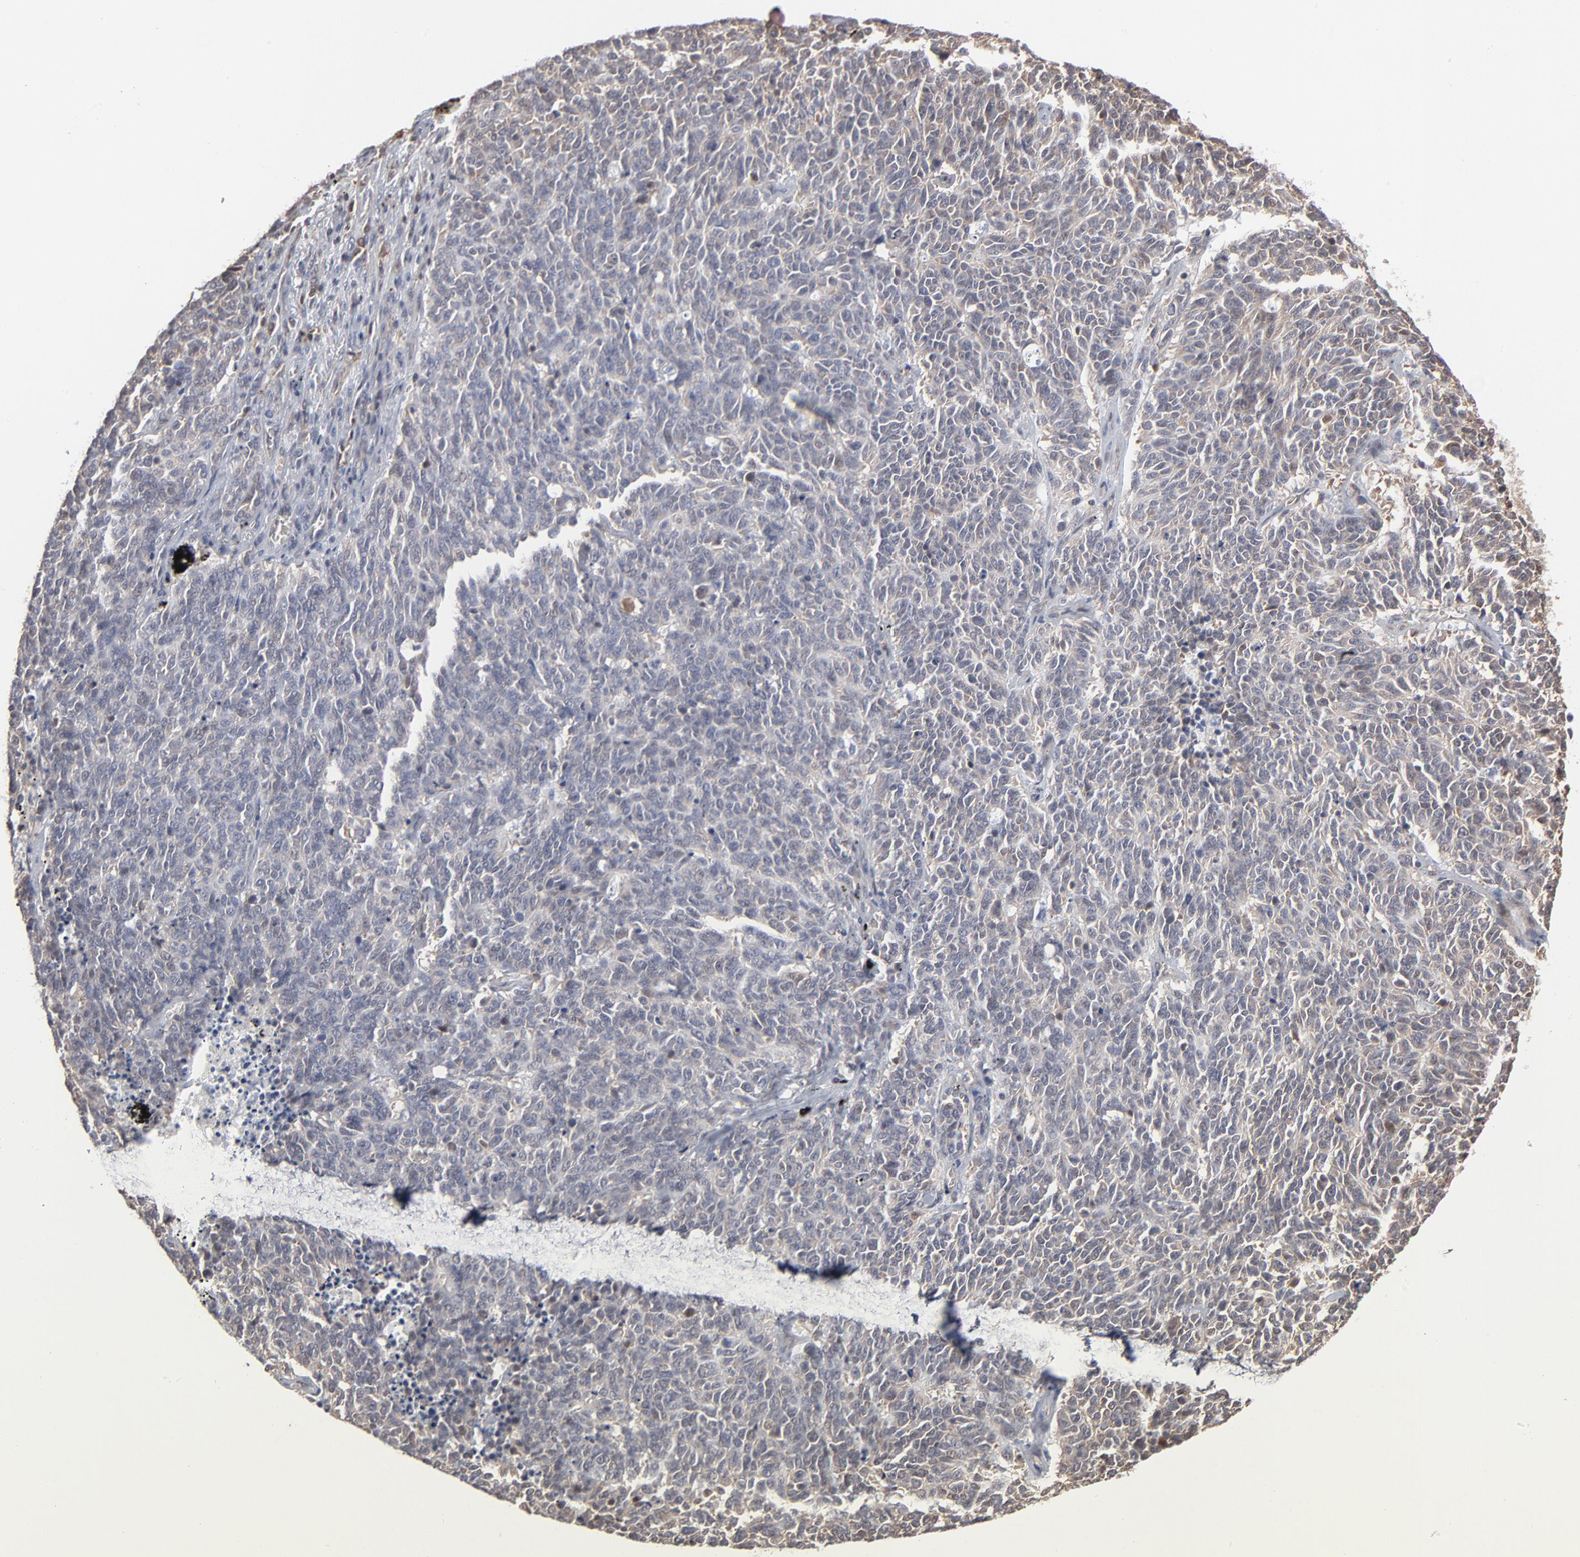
{"staining": {"intensity": "weak", "quantity": "25%-75%", "location": "cytoplasmic/membranous"}, "tissue": "lung cancer", "cell_type": "Tumor cells", "image_type": "cancer", "snomed": [{"axis": "morphology", "description": "Neoplasm, malignant, NOS"}, {"axis": "topography", "description": "Lung"}], "caption": "Protein staining of neoplasm (malignant) (lung) tissue displays weak cytoplasmic/membranous staining in about 25%-75% of tumor cells. (Stains: DAB (3,3'-diaminobenzidine) in brown, nuclei in blue, Microscopy: brightfield microscopy at high magnification).", "gene": "MAP2K1", "patient": {"sex": "female", "age": 58}}